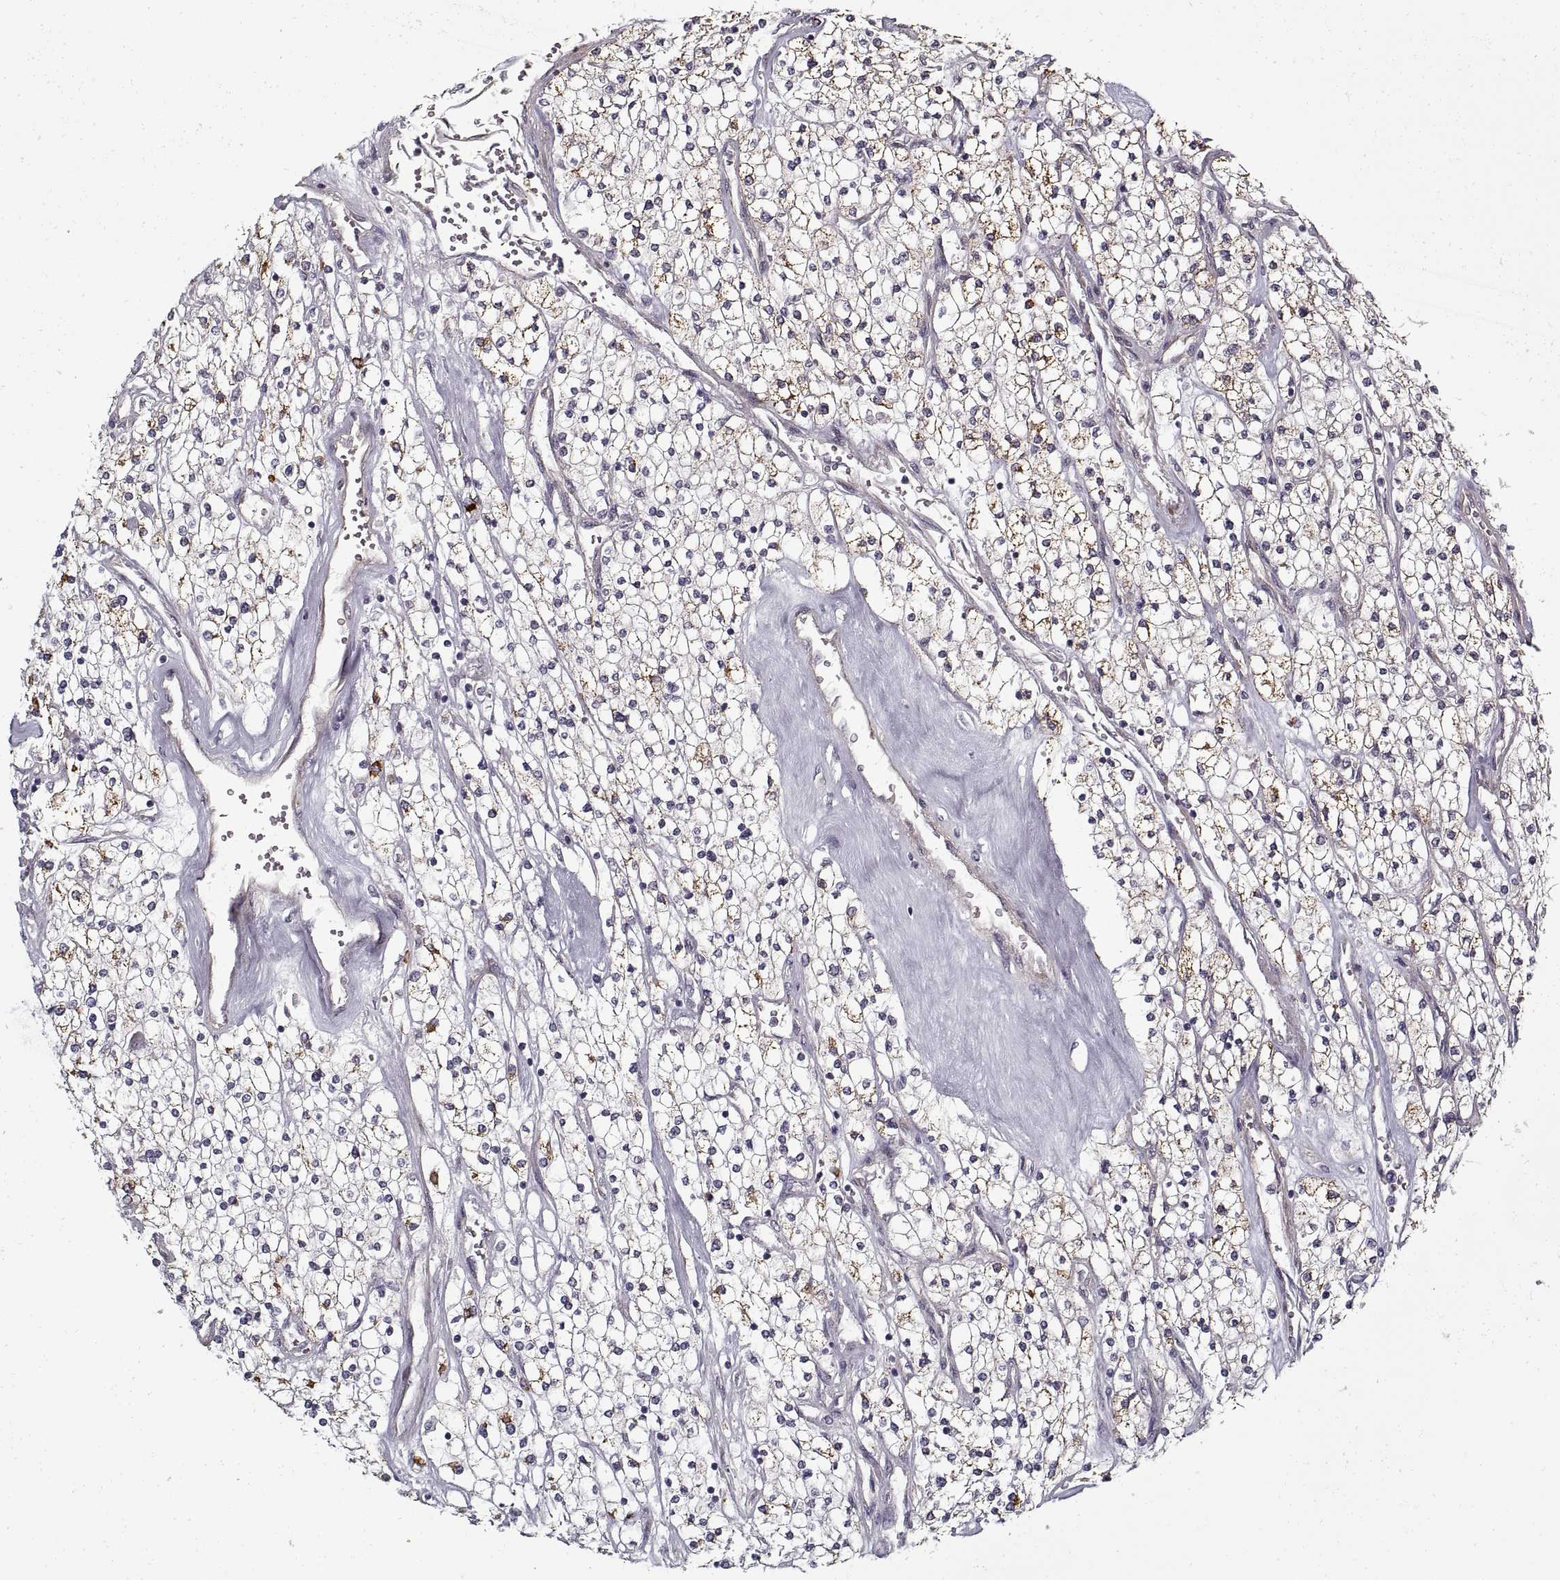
{"staining": {"intensity": "negative", "quantity": "none", "location": "none"}, "tissue": "renal cancer", "cell_type": "Tumor cells", "image_type": "cancer", "snomed": [{"axis": "morphology", "description": "Adenocarcinoma, NOS"}, {"axis": "topography", "description": "Kidney"}], "caption": "Tumor cells are negative for brown protein staining in renal adenocarcinoma.", "gene": "LAMB2", "patient": {"sex": "male", "age": 80}}